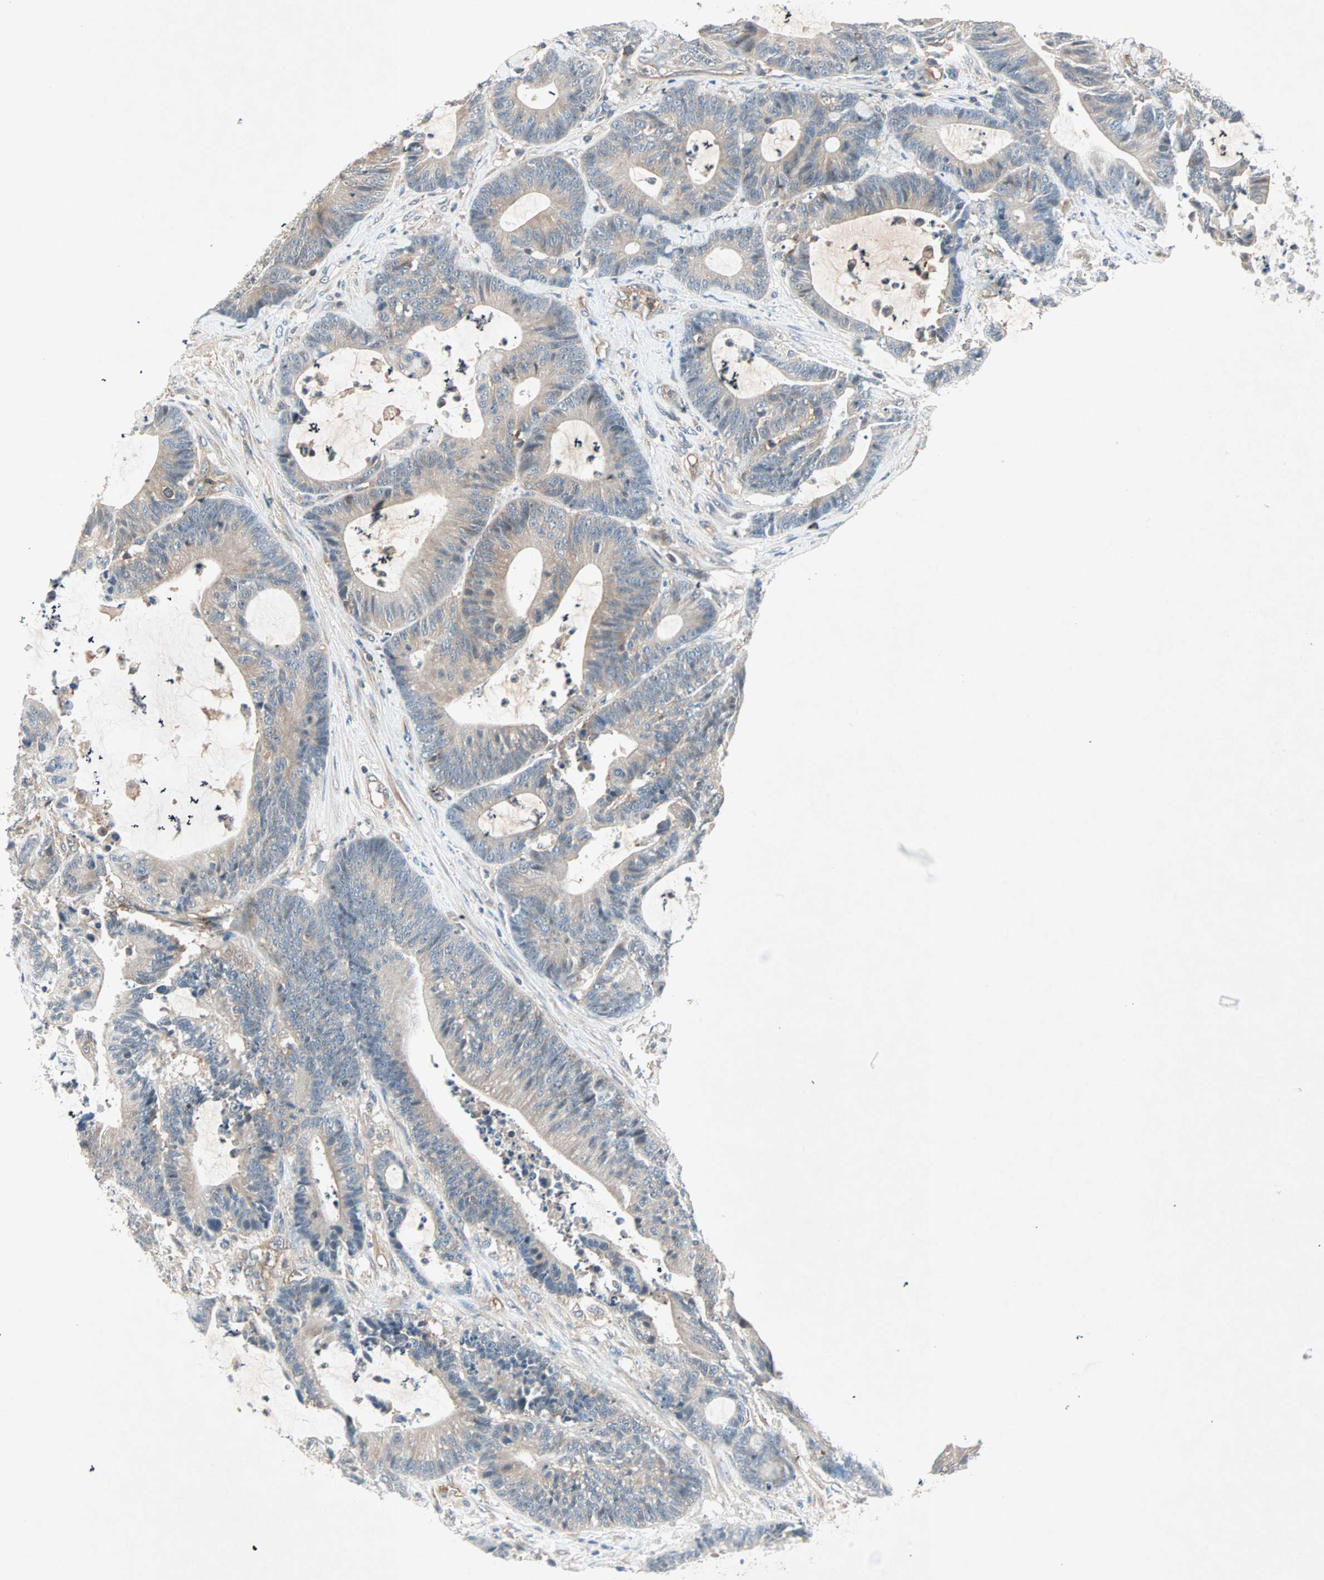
{"staining": {"intensity": "weak", "quantity": ">75%", "location": "cytoplasmic/membranous"}, "tissue": "colorectal cancer", "cell_type": "Tumor cells", "image_type": "cancer", "snomed": [{"axis": "morphology", "description": "Adenocarcinoma, NOS"}, {"axis": "topography", "description": "Colon"}], "caption": "Approximately >75% of tumor cells in adenocarcinoma (colorectal) demonstrate weak cytoplasmic/membranous protein positivity as visualized by brown immunohistochemical staining.", "gene": "TEC", "patient": {"sex": "female", "age": 84}}